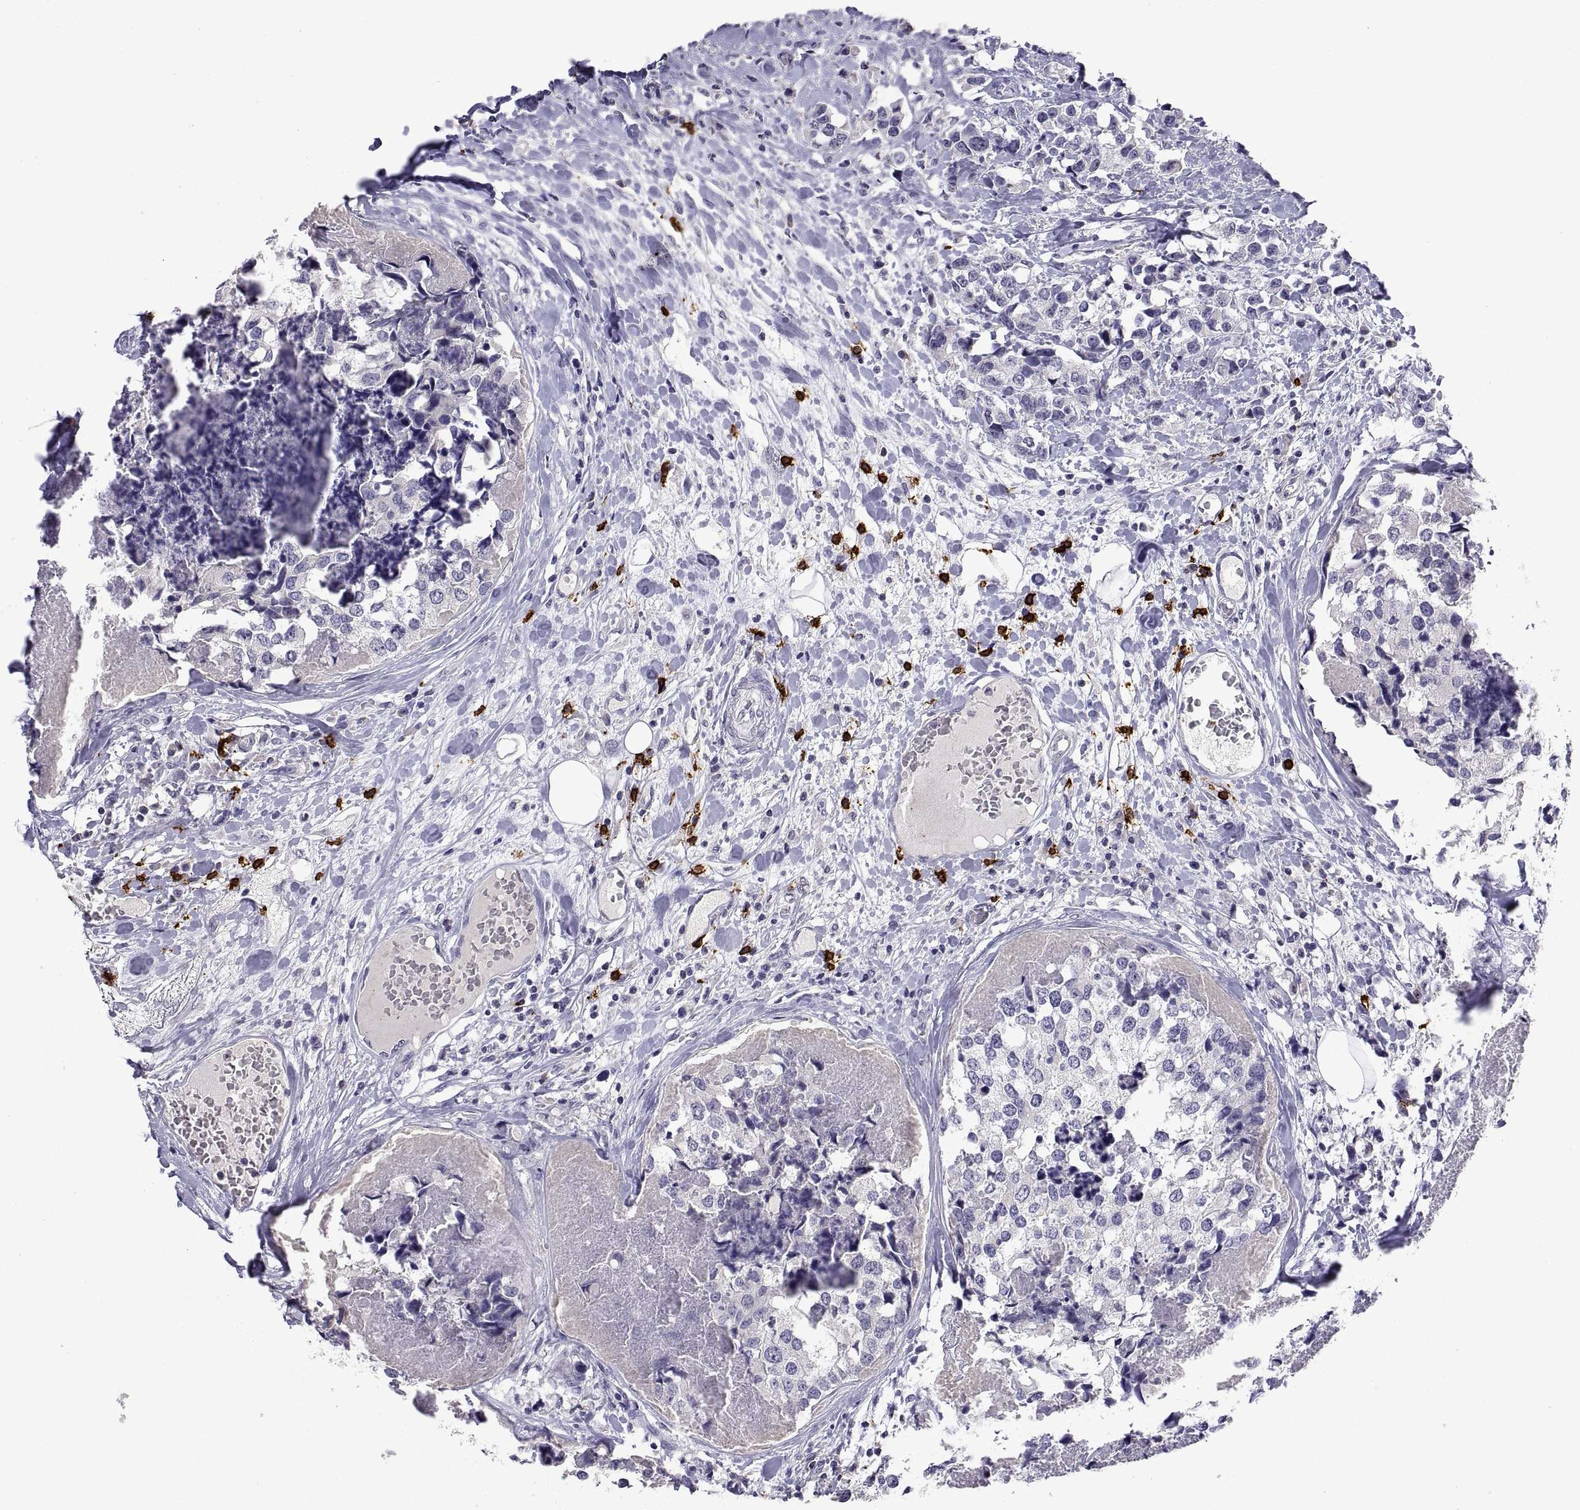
{"staining": {"intensity": "negative", "quantity": "none", "location": "none"}, "tissue": "breast cancer", "cell_type": "Tumor cells", "image_type": "cancer", "snomed": [{"axis": "morphology", "description": "Lobular carcinoma"}, {"axis": "topography", "description": "Breast"}], "caption": "Immunohistochemistry (IHC) histopathology image of neoplastic tissue: breast cancer stained with DAB shows no significant protein staining in tumor cells.", "gene": "MS4A1", "patient": {"sex": "female", "age": 59}}